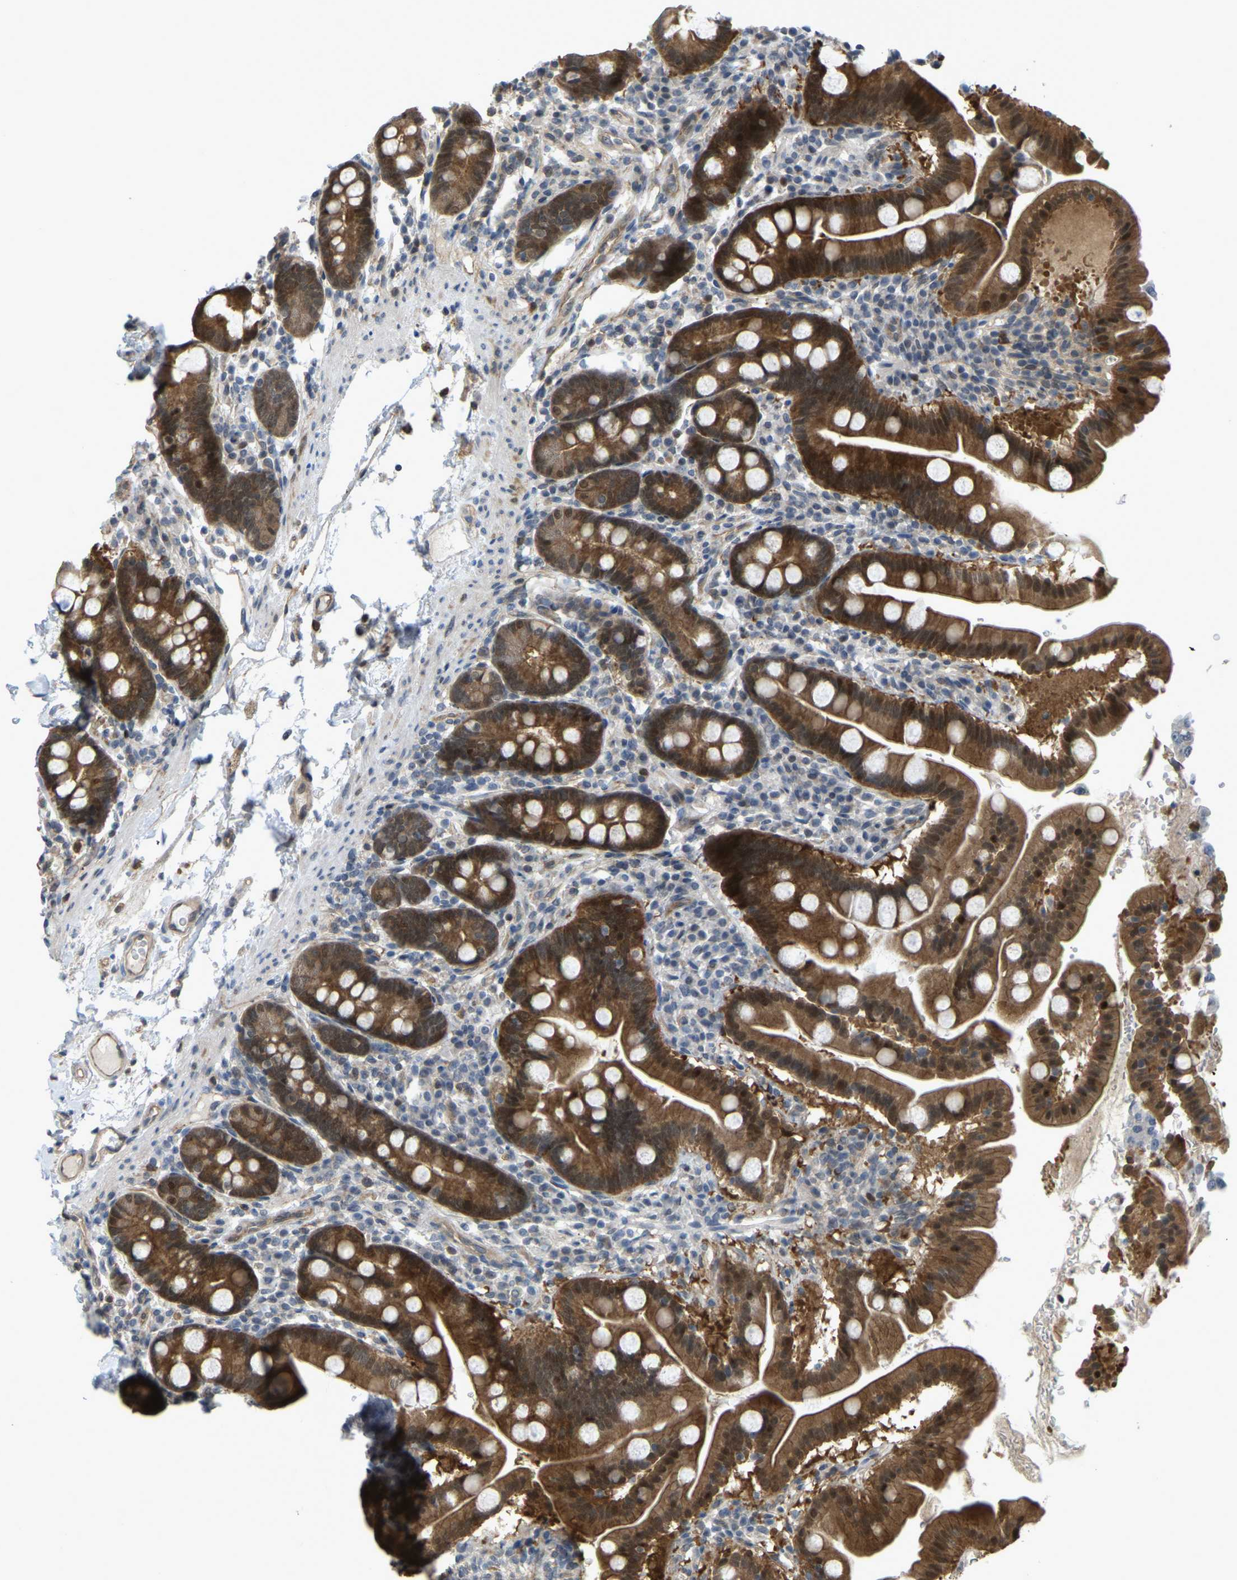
{"staining": {"intensity": "strong", "quantity": ">75%", "location": "cytoplasmic/membranous,nuclear"}, "tissue": "duodenum", "cell_type": "Glandular cells", "image_type": "normal", "snomed": [{"axis": "morphology", "description": "Normal tissue, NOS"}, {"axis": "topography", "description": "Duodenum"}], "caption": "Immunohistochemical staining of unremarkable duodenum shows high levels of strong cytoplasmic/membranous,nuclear staining in about >75% of glandular cells.", "gene": "SERPINB5", "patient": {"sex": "male", "age": 50}}